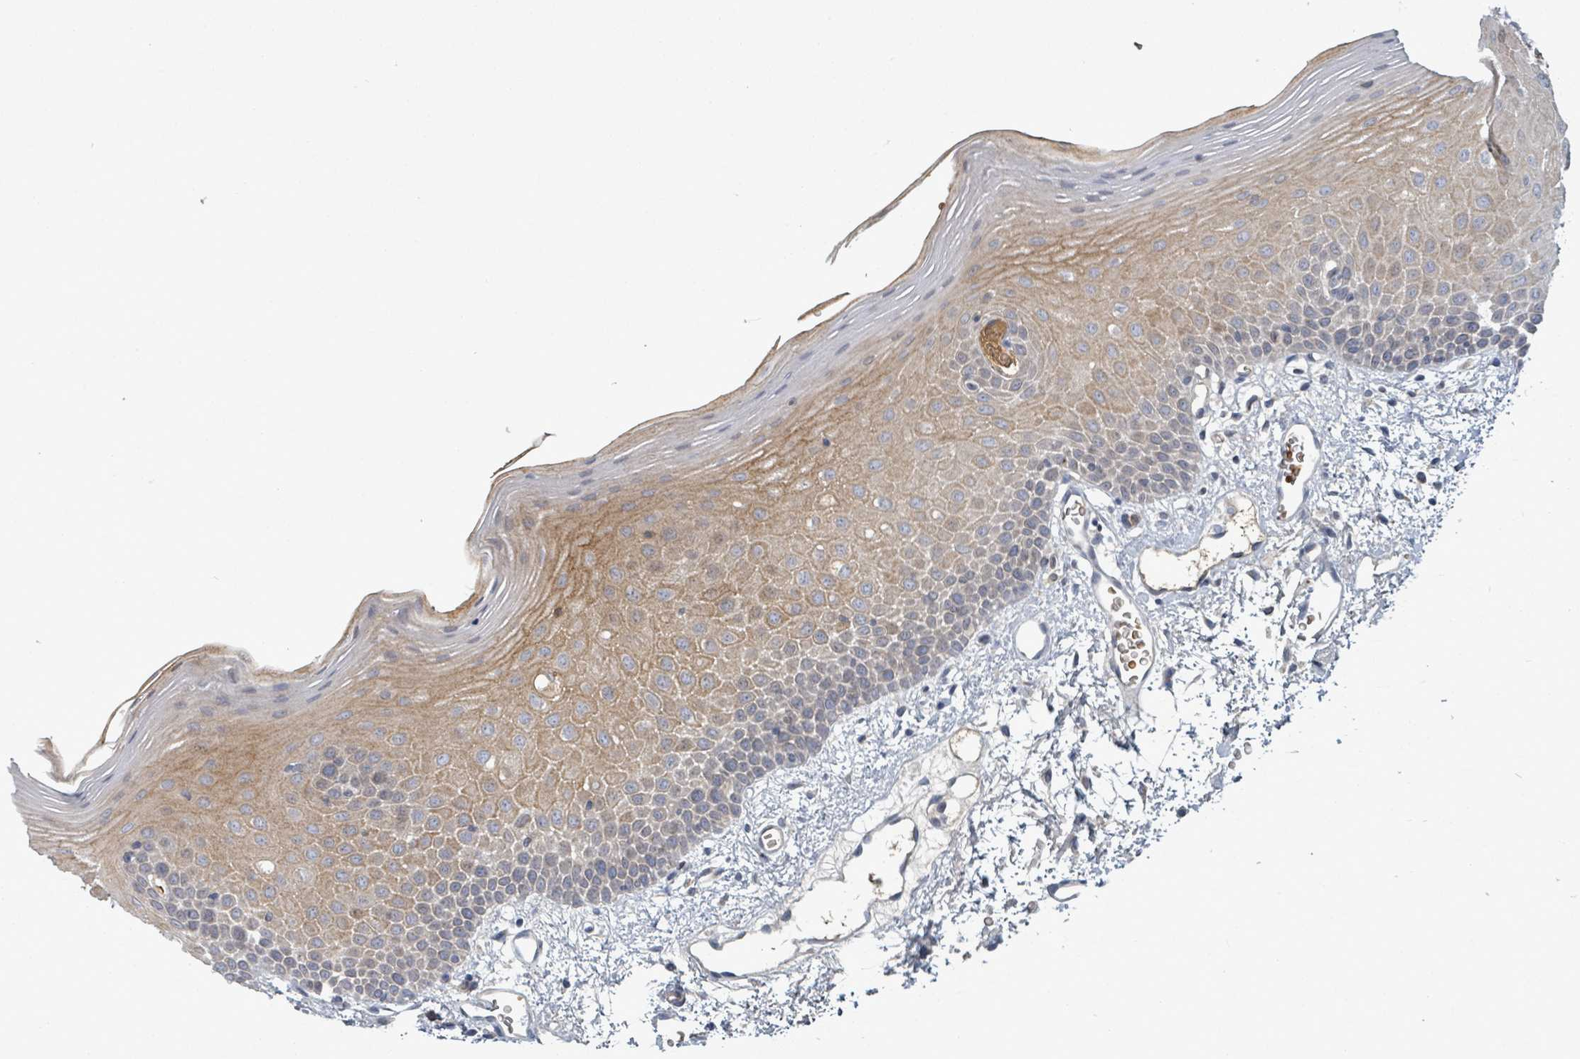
{"staining": {"intensity": "moderate", "quantity": "25%-75%", "location": "cytoplasmic/membranous"}, "tissue": "oral mucosa", "cell_type": "Squamous epithelial cells", "image_type": "normal", "snomed": [{"axis": "morphology", "description": "Normal tissue, NOS"}, {"axis": "topography", "description": "Oral tissue"}], "caption": "Immunohistochemistry (IHC) histopathology image of unremarkable oral mucosa: oral mucosa stained using immunohistochemistry (IHC) exhibits medium levels of moderate protein expression localized specifically in the cytoplasmic/membranous of squamous epithelial cells, appearing as a cytoplasmic/membranous brown color.", "gene": "GRM8", "patient": {"sex": "female", "age": 70}}